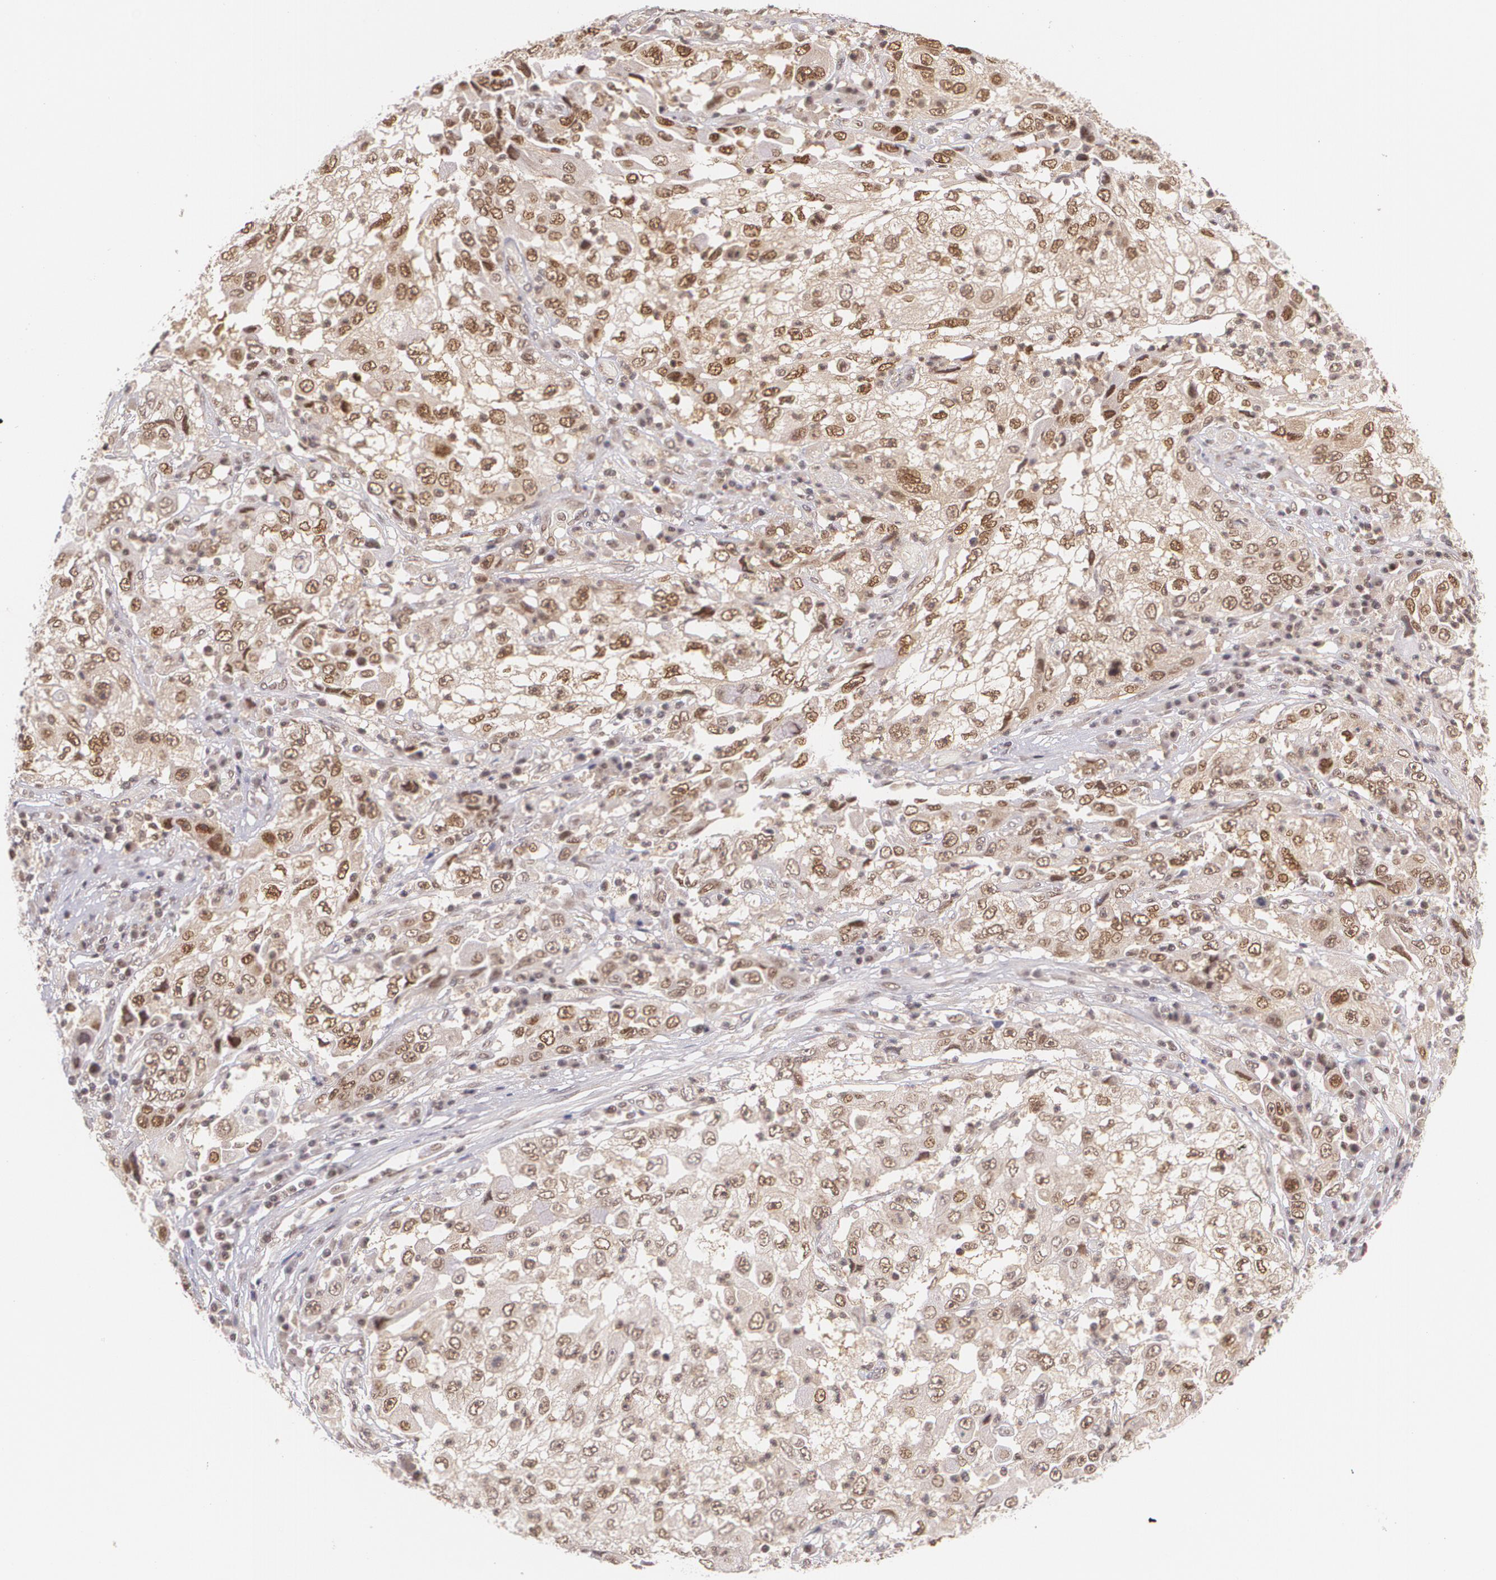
{"staining": {"intensity": "moderate", "quantity": "25%-75%", "location": "cytoplasmic/membranous,nuclear"}, "tissue": "cervical cancer", "cell_type": "Tumor cells", "image_type": "cancer", "snomed": [{"axis": "morphology", "description": "Squamous cell carcinoma, NOS"}, {"axis": "topography", "description": "Cervix"}], "caption": "Protein staining of cervical cancer tissue displays moderate cytoplasmic/membranous and nuclear staining in approximately 25%-75% of tumor cells.", "gene": "CUL2", "patient": {"sex": "female", "age": 36}}